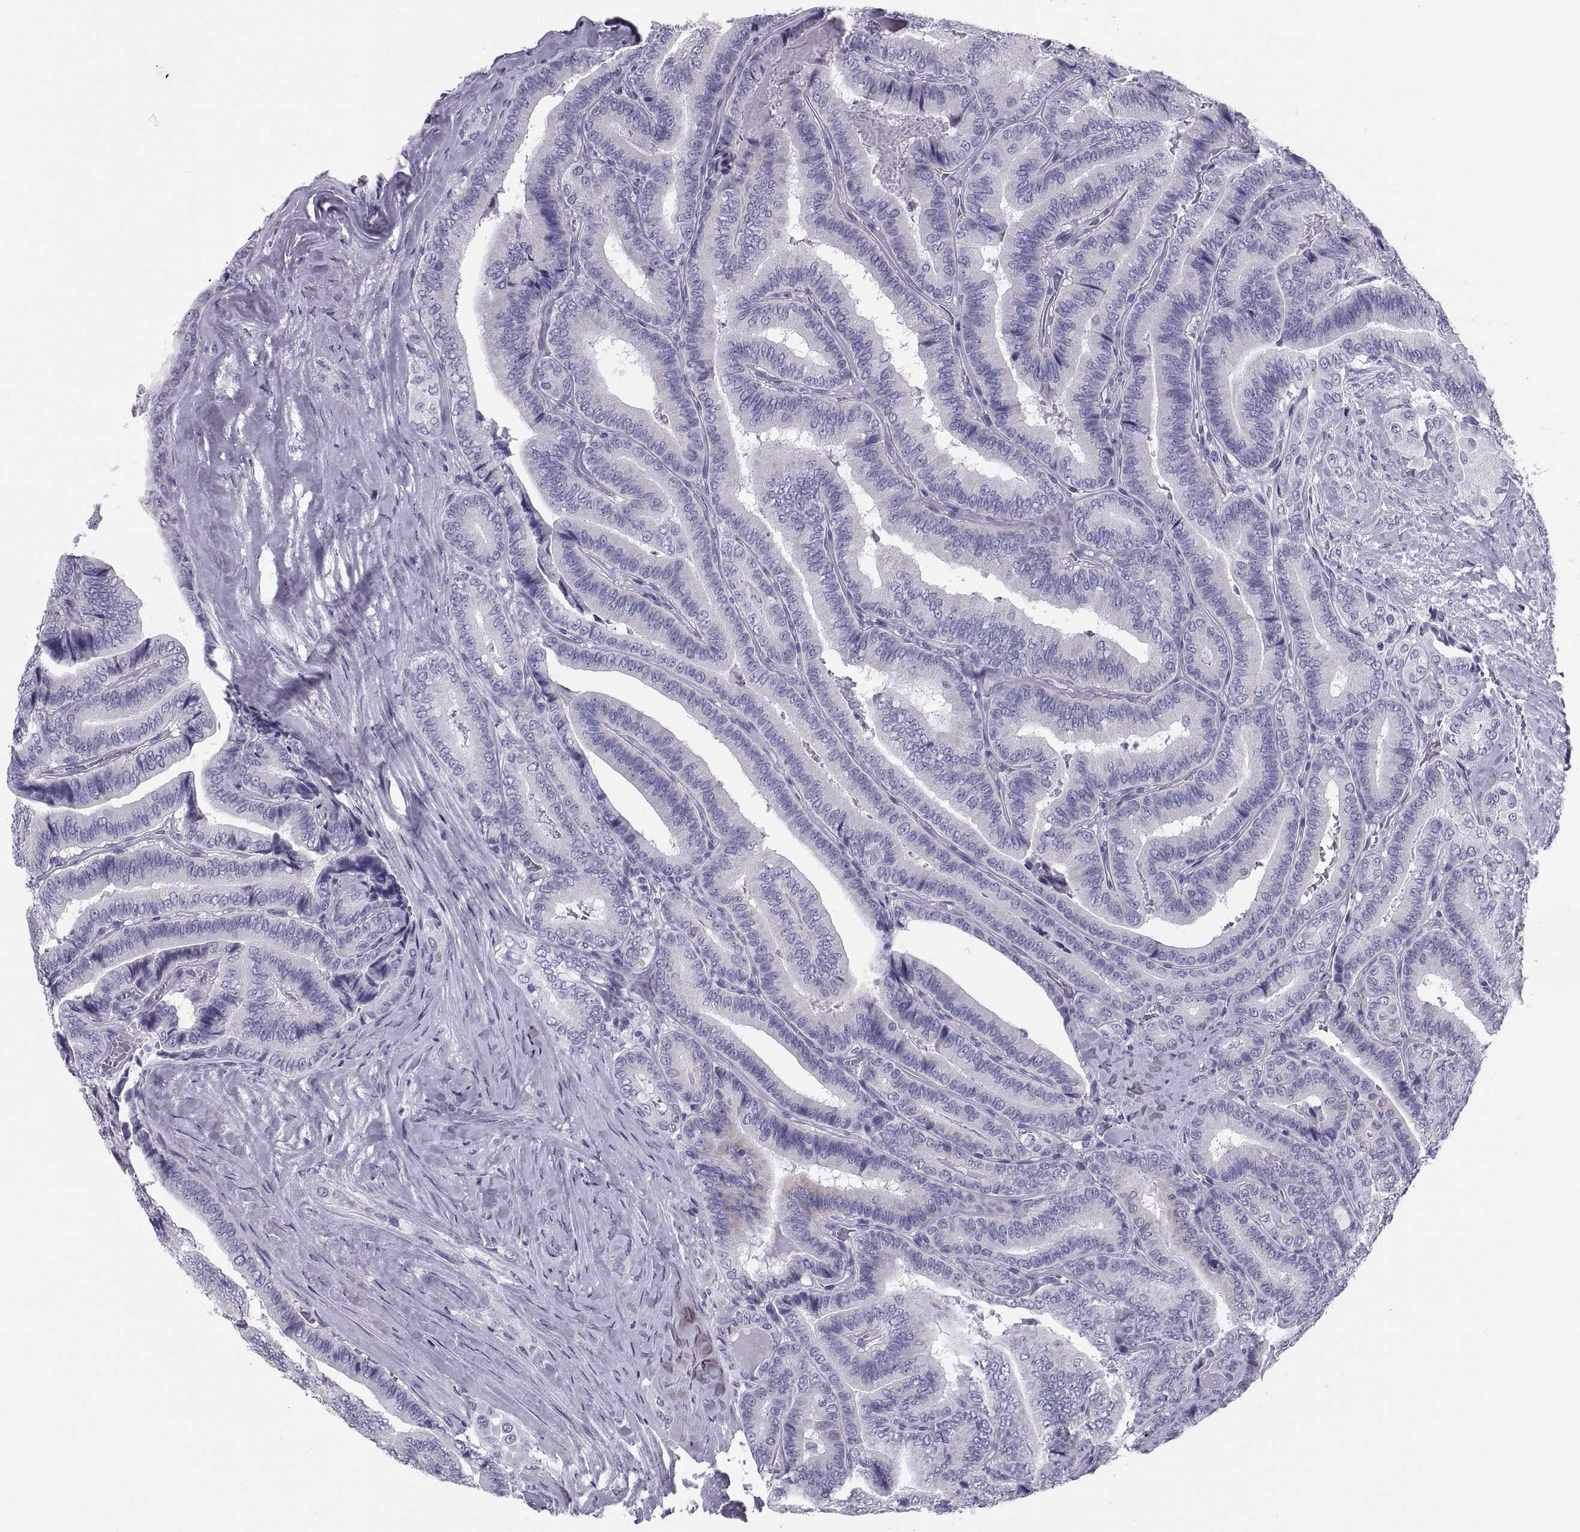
{"staining": {"intensity": "negative", "quantity": "none", "location": "none"}, "tissue": "thyroid cancer", "cell_type": "Tumor cells", "image_type": "cancer", "snomed": [{"axis": "morphology", "description": "Papillary adenocarcinoma, NOS"}, {"axis": "topography", "description": "Thyroid gland"}], "caption": "The immunohistochemistry (IHC) photomicrograph has no significant expression in tumor cells of thyroid cancer (papillary adenocarcinoma) tissue. (DAB (3,3'-diaminobenzidine) immunohistochemistry (IHC) visualized using brightfield microscopy, high magnification).", "gene": "PAX2", "patient": {"sex": "male", "age": 61}}